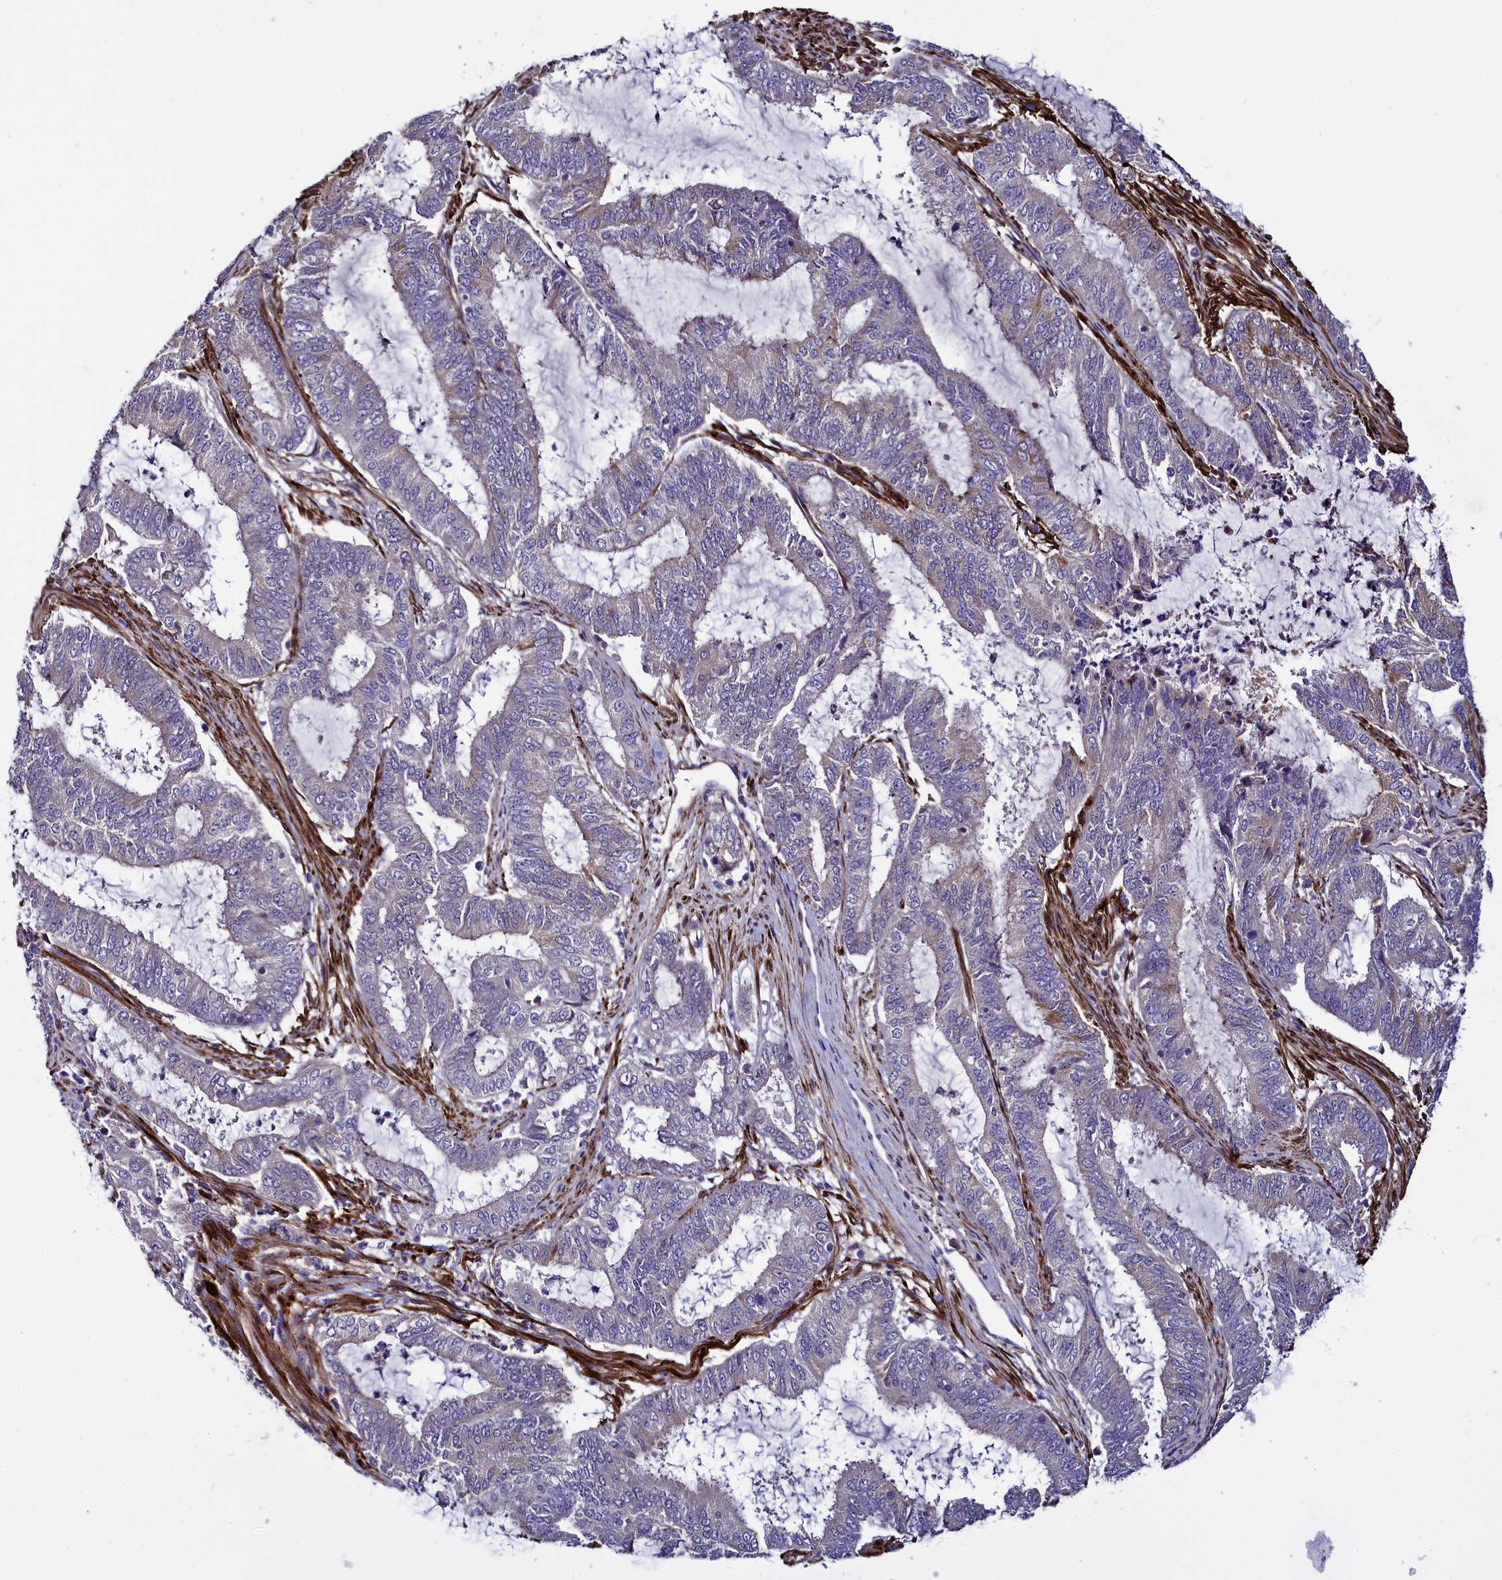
{"staining": {"intensity": "negative", "quantity": "none", "location": "none"}, "tissue": "endometrial cancer", "cell_type": "Tumor cells", "image_type": "cancer", "snomed": [{"axis": "morphology", "description": "Adenocarcinoma, NOS"}, {"axis": "topography", "description": "Endometrium"}], "caption": "Micrograph shows no significant protein positivity in tumor cells of endometrial cancer (adenocarcinoma).", "gene": "MRC2", "patient": {"sex": "female", "age": 51}}